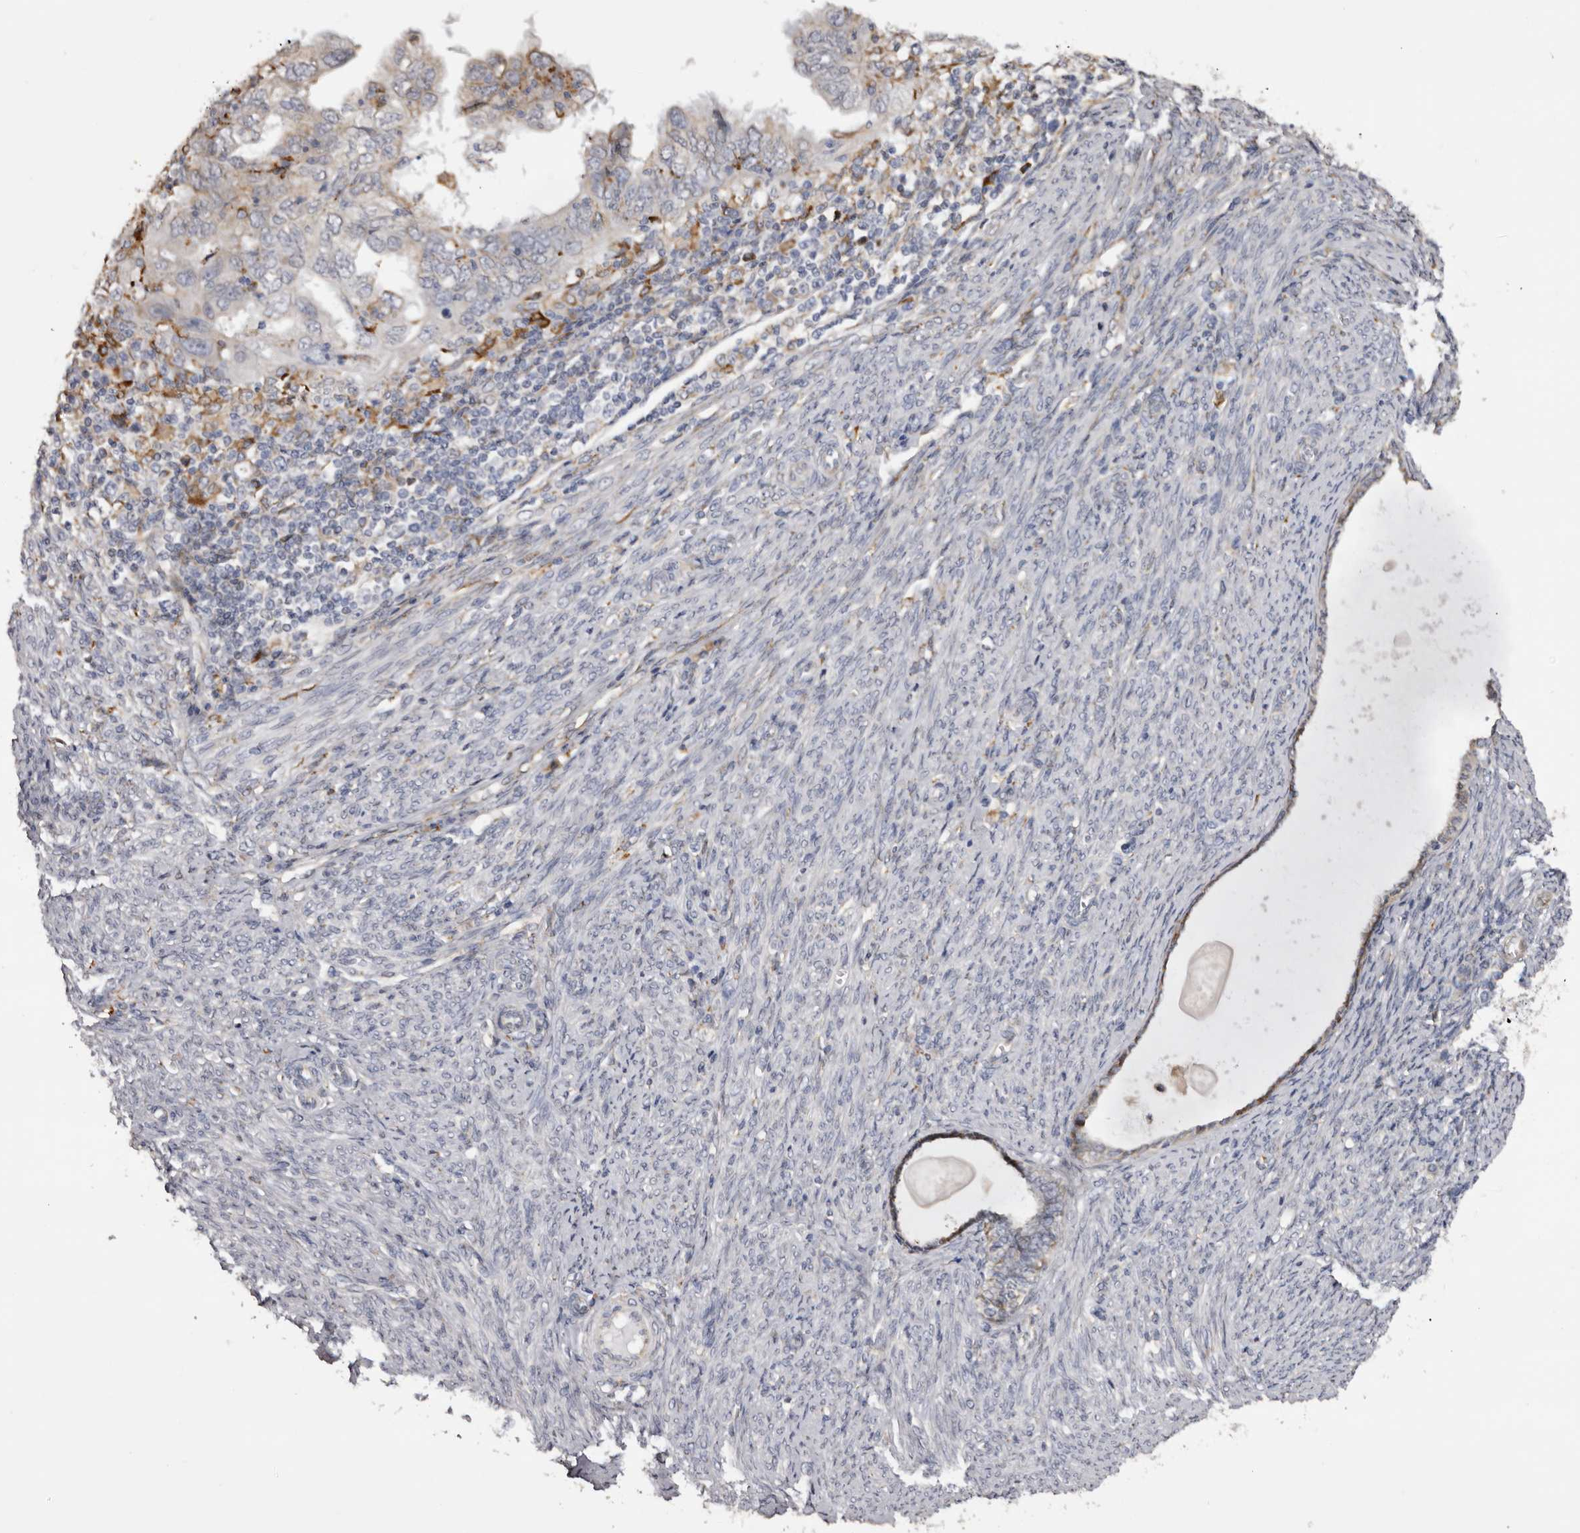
{"staining": {"intensity": "negative", "quantity": "none", "location": "none"}, "tissue": "endometrial cancer", "cell_type": "Tumor cells", "image_type": "cancer", "snomed": [{"axis": "morphology", "description": "Adenocarcinoma, NOS"}, {"axis": "topography", "description": "Uterus"}], "caption": "There is no significant expression in tumor cells of endometrial cancer (adenocarcinoma). Brightfield microscopy of IHC stained with DAB (brown) and hematoxylin (blue), captured at high magnification.", "gene": "PIGX", "patient": {"sex": "female", "age": 77}}